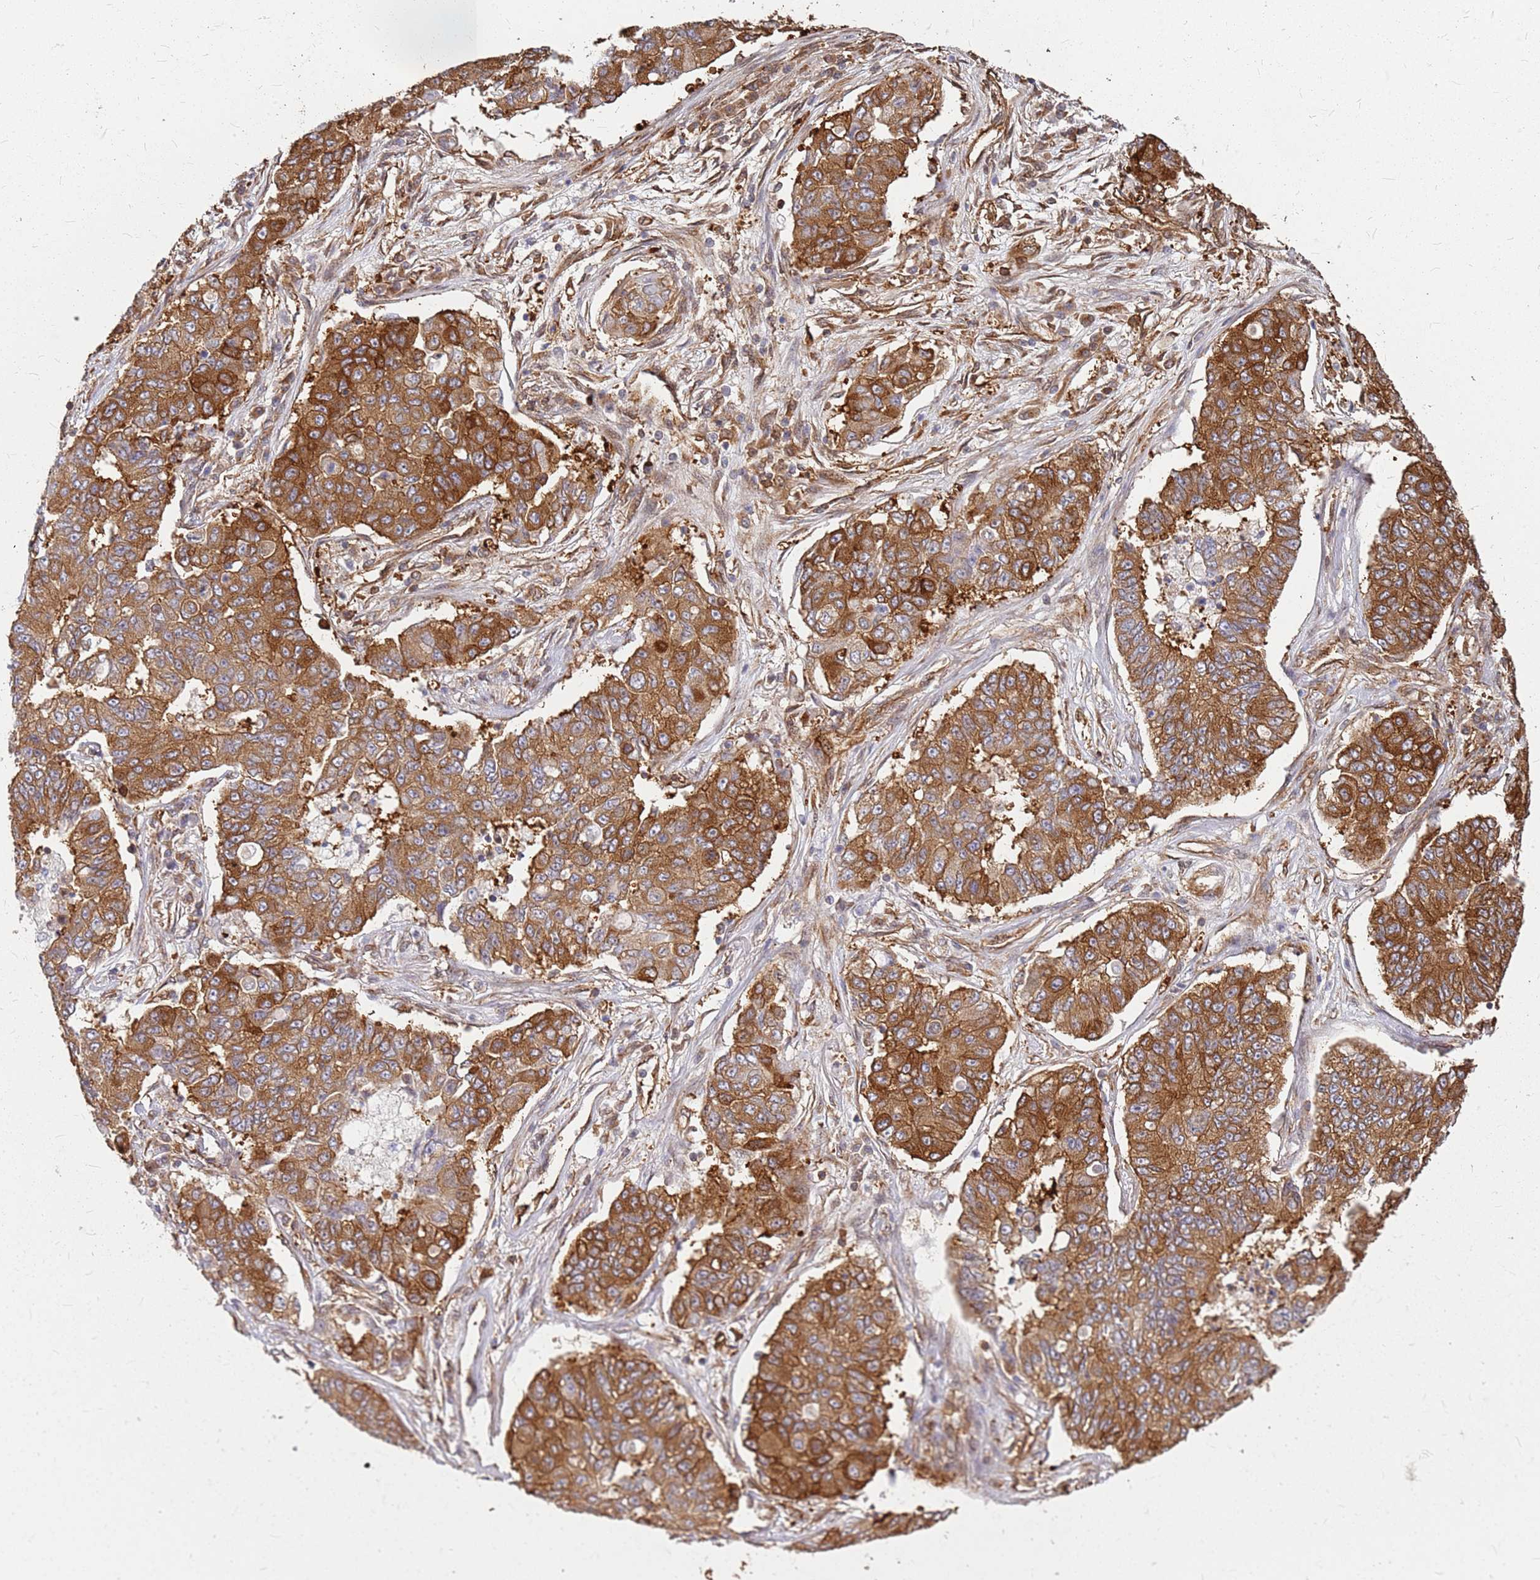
{"staining": {"intensity": "strong", "quantity": ">75%", "location": "cytoplasmic/membranous"}, "tissue": "lung cancer", "cell_type": "Tumor cells", "image_type": "cancer", "snomed": [{"axis": "morphology", "description": "Squamous cell carcinoma, NOS"}, {"axis": "topography", "description": "Lung"}], "caption": "Tumor cells exhibit high levels of strong cytoplasmic/membranous staining in about >75% of cells in lung cancer.", "gene": "HDX", "patient": {"sex": "male", "age": 74}}